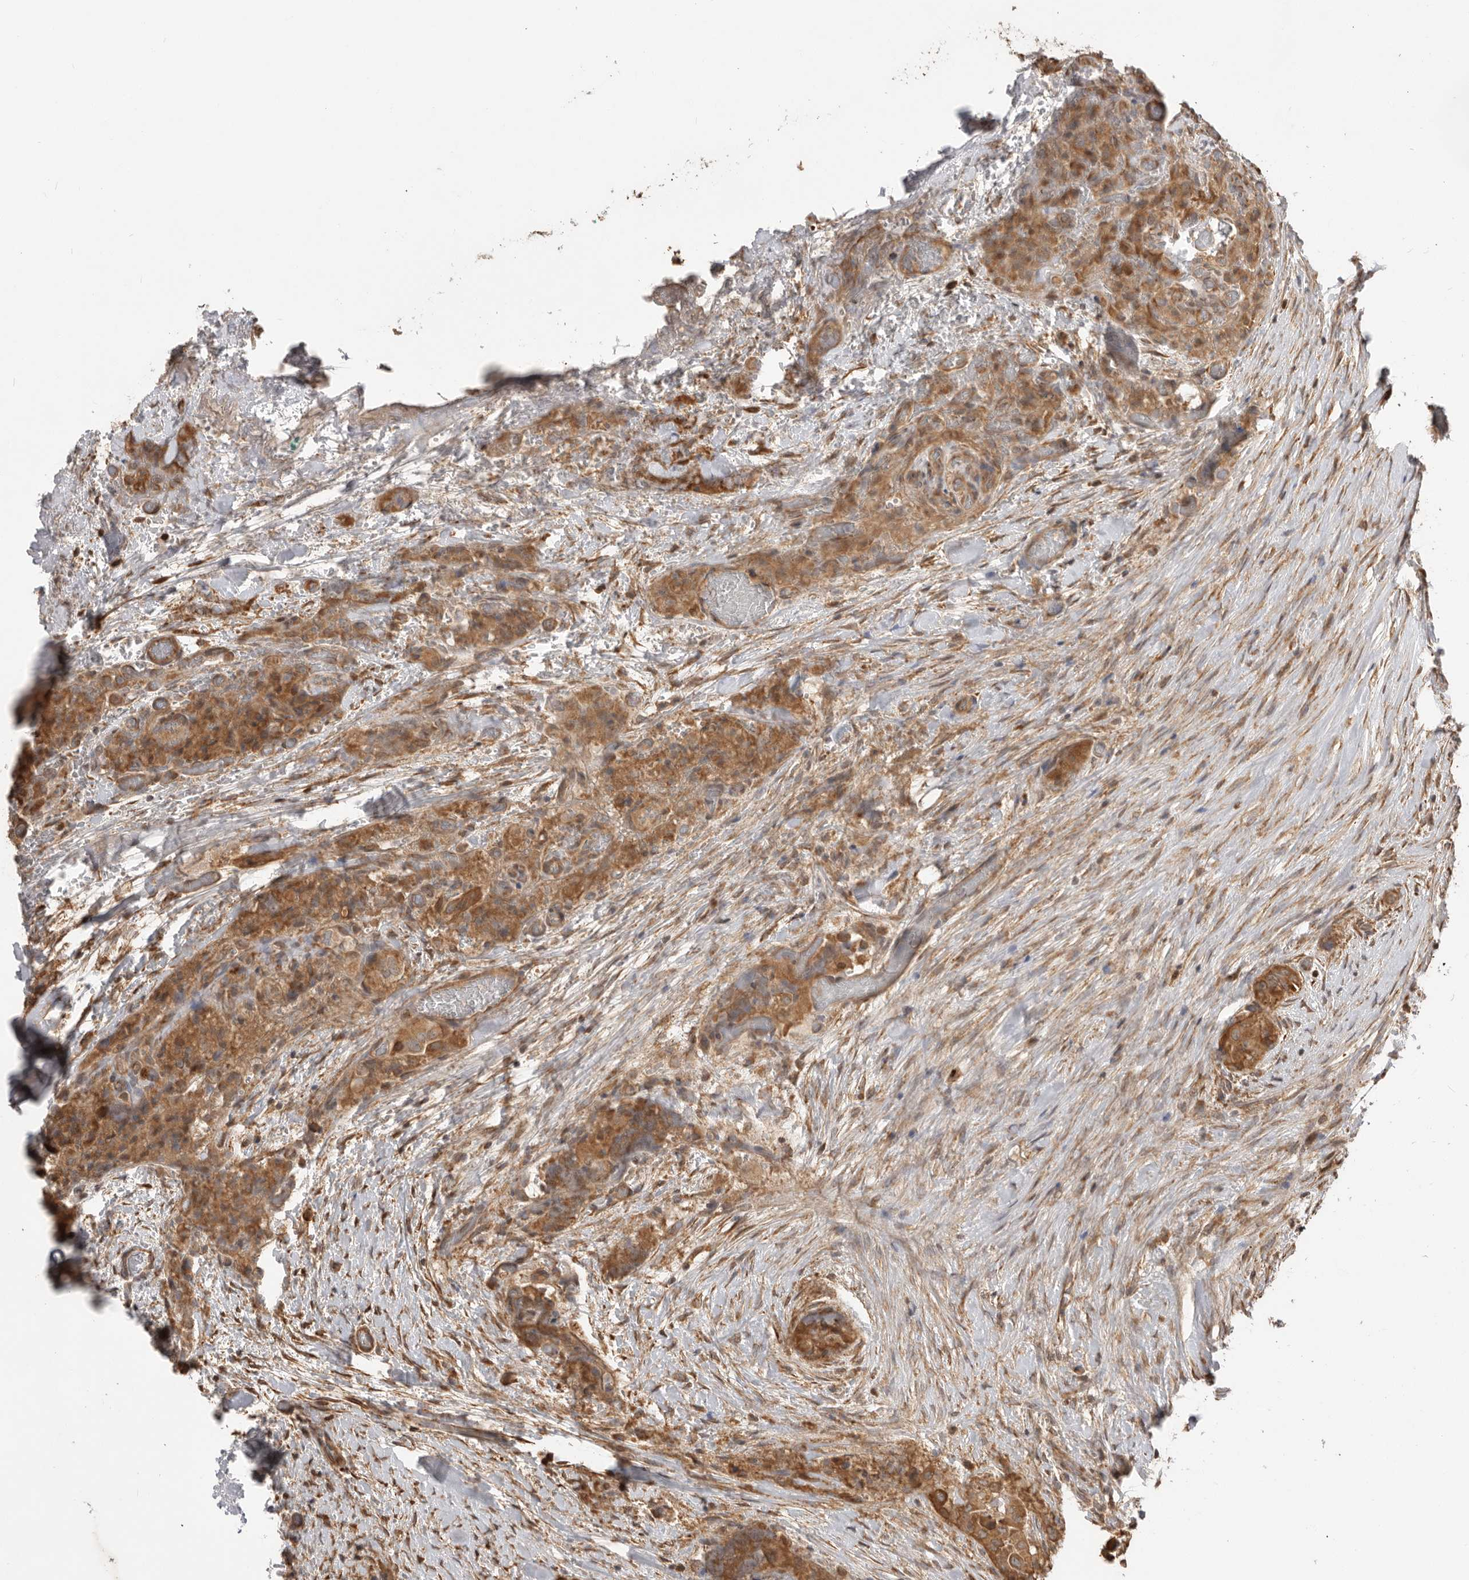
{"staining": {"intensity": "moderate", "quantity": ">75%", "location": "cytoplasmic/membranous"}, "tissue": "thyroid cancer", "cell_type": "Tumor cells", "image_type": "cancer", "snomed": [{"axis": "morphology", "description": "Papillary adenocarcinoma, NOS"}, {"axis": "topography", "description": "Thyroid gland"}], "caption": "Immunohistochemistry (IHC) (DAB (3,3'-diaminobenzidine)) staining of thyroid cancer (papillary adenocarcinoma) demonstrates moderate cytoplasmic/membranous protein positivity in approximately >75% of tumor cells.", "gene": "DPH7", "patient": {"sex": "female", "age": 59}}